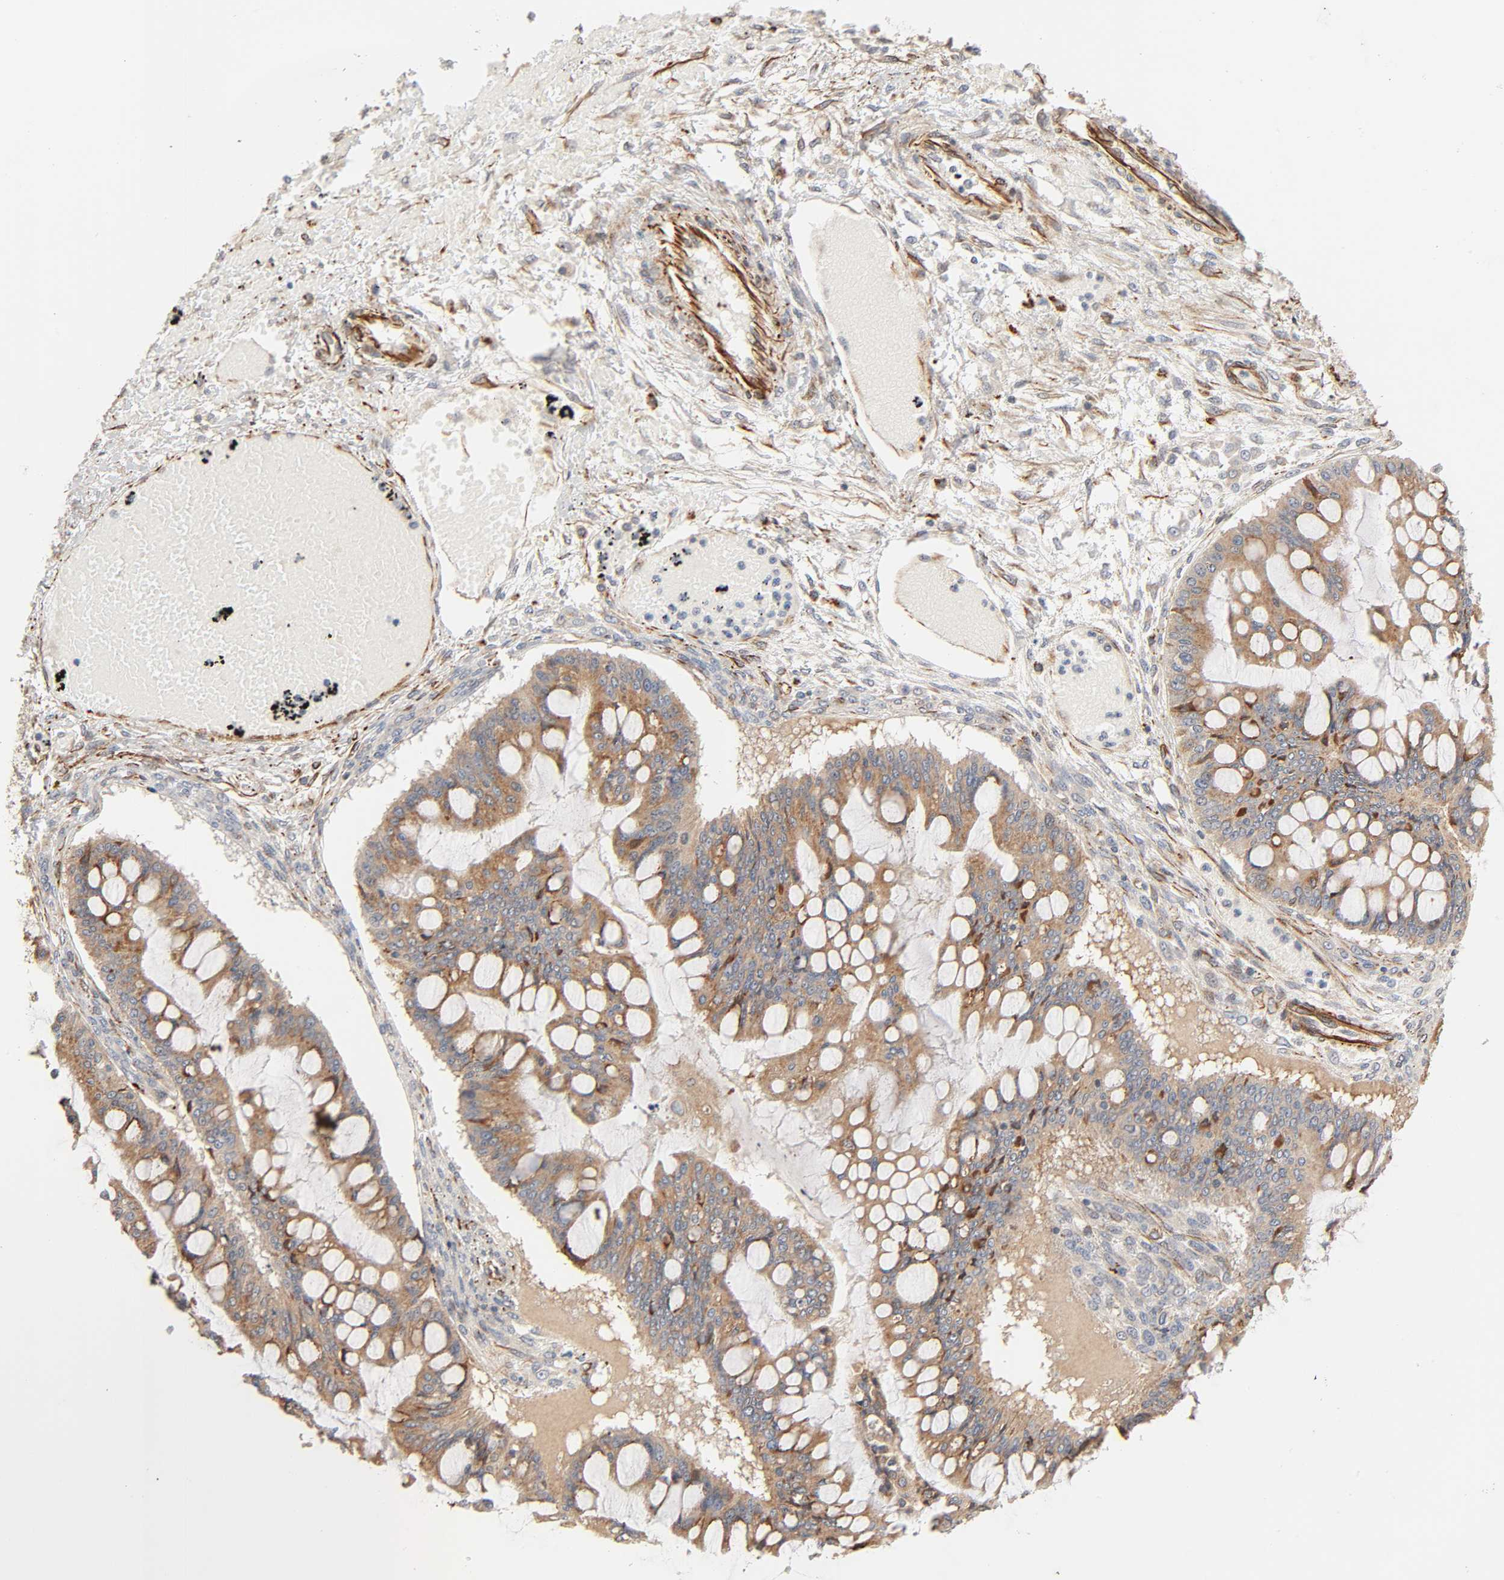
{"staining": {"intensity": "moderate", "quantity": ">75%", "location": "cytoplasmic/membranous"}, "tissue": "ovarian cancer", "cell_type": "Tumor cells", "image_type": "cancer", "snomed": [{"axis": "morphology", "description": "Cystadenocarcinoma, mucinous, NOS"}, {"axis": "topography", "description": "Ovary"}], "caption": "Immunohistochemistry (IHC) micrograph of ovarian cancer (mucinous cystadenocarcinoma) stained for a protein (brown), which demonstrates medium levels of moderate cytoplasmic/membranous expression in approximately >75% of tumor cells.", "gene": "REEP6", "patient": {"sex": "female", "age": 73}}